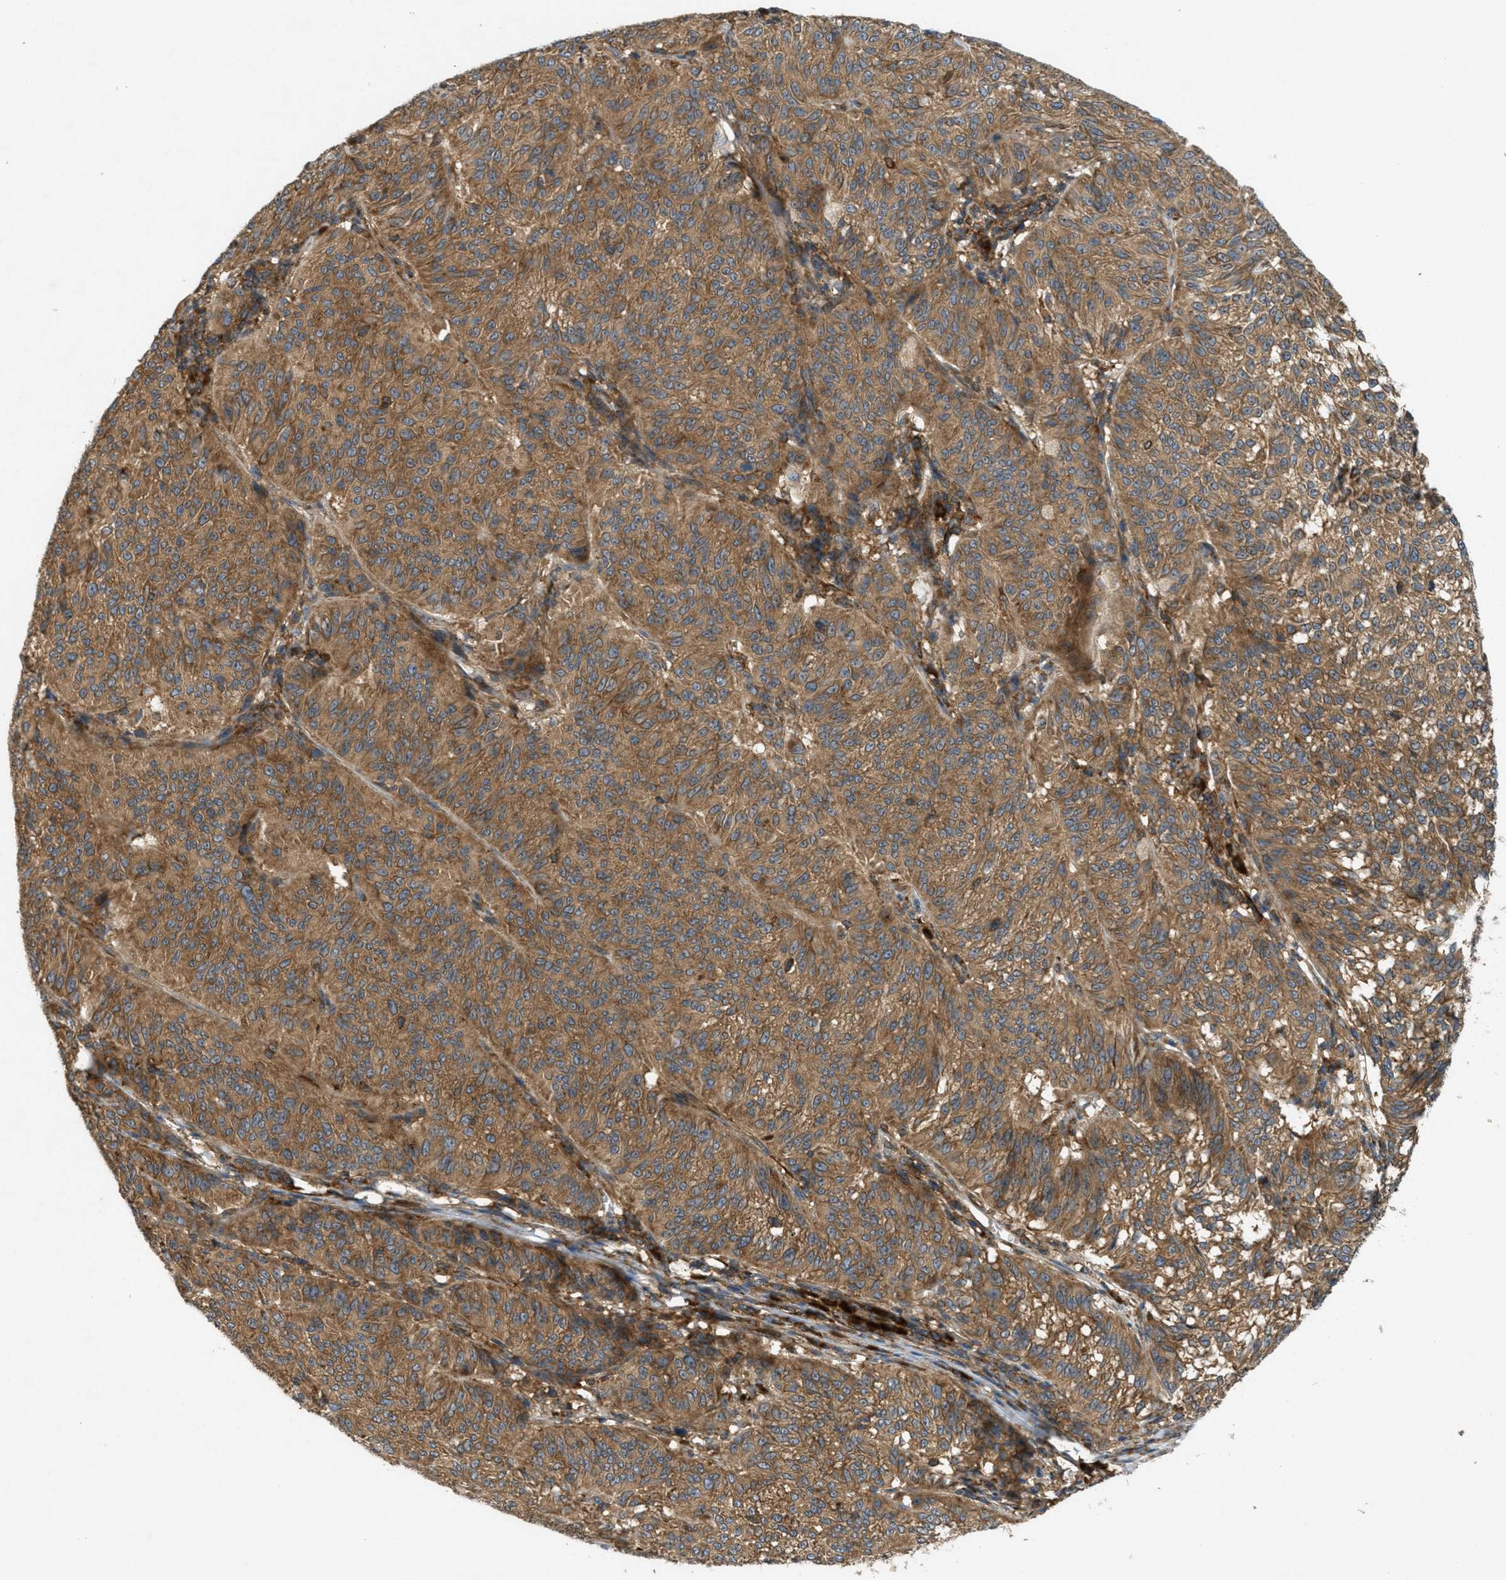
{"staining": {"intensity": "moderate", "quantity": ">75%", "location": "cytoplasmic/membranous"}, "tissue": "melanoma", "cell_type": "Tumor cells", "image_type": "cancer", "snomed": [{"axis": "morphology", "description": "Malignant melanoma, NOS"}, {"axis": "topography", "description": "Skin"}], "caption": "Moderate cytoplasmic/membranous expression is seen in approximately >75% of tumor cells in melanoma.", "gene": "PCDH18", "patient": {"sex": "female", "age": 72}}